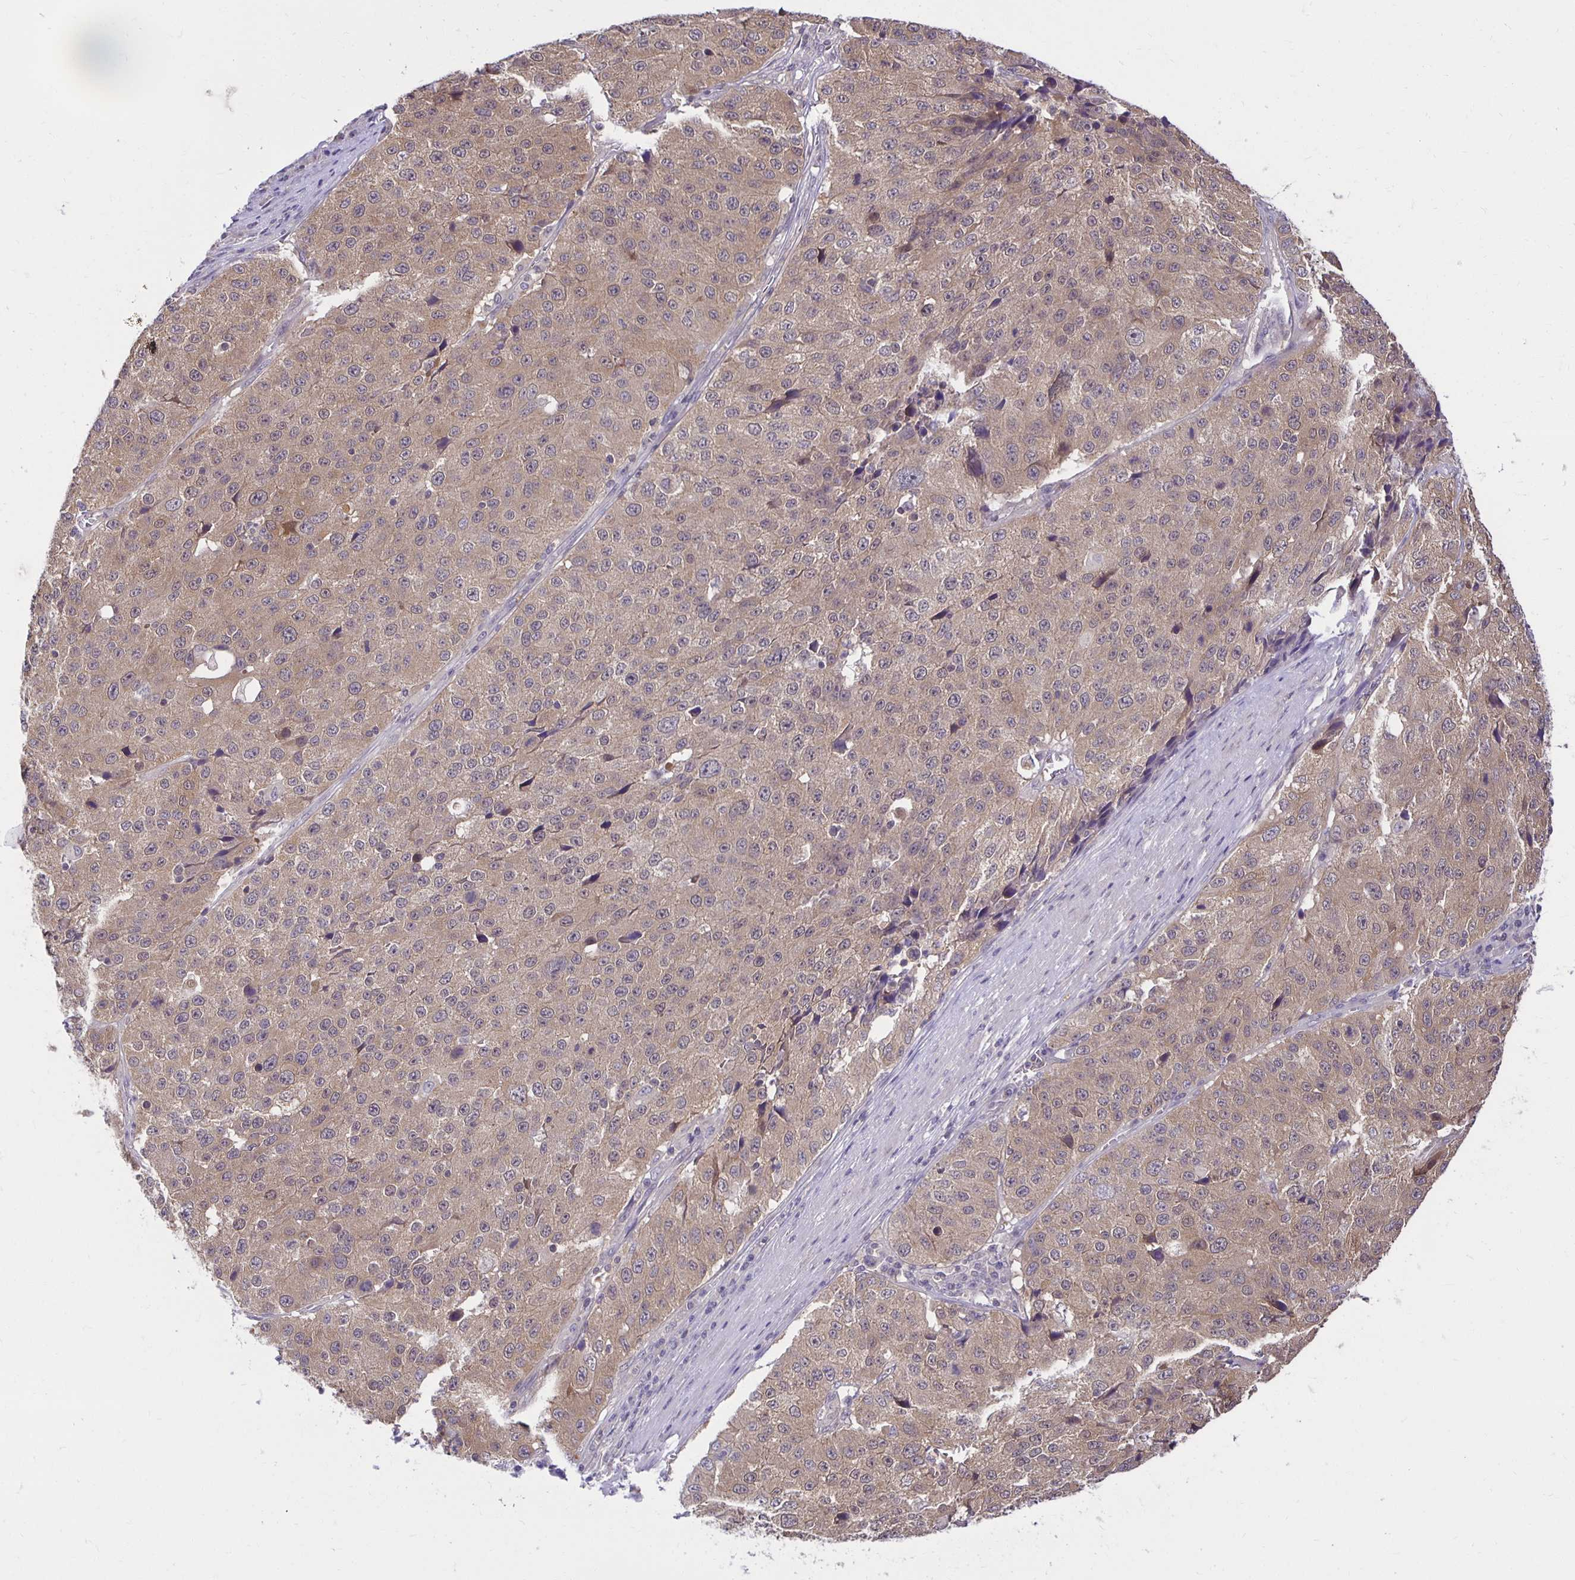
{"staining": {"intensity": "weak", "quantity": ">75%", "location": "cytoplasmic/membranous"}, "tissue": "stomach cancer", "cell_type": "Tumor cells", "image_type": "cancer", "snomed": [{"axis": "morphology", "description": "Adenocarcinoma, NOS"}, {"axis": "topography", "description": "Stomach"}], "caption": "Immunohistochemistry image of neoplastic tissue: human stomach adenocarcinoma stained using immunohistochemistry (IHC) reveals low levels of weak protein expression localized specifically in the cytoplasmic/membranous of tumor cells, appearing as a cytoplasmic/membranous brown color.", "gene": "MIEN1", "patient": {"sex": "male", "age": 71}}